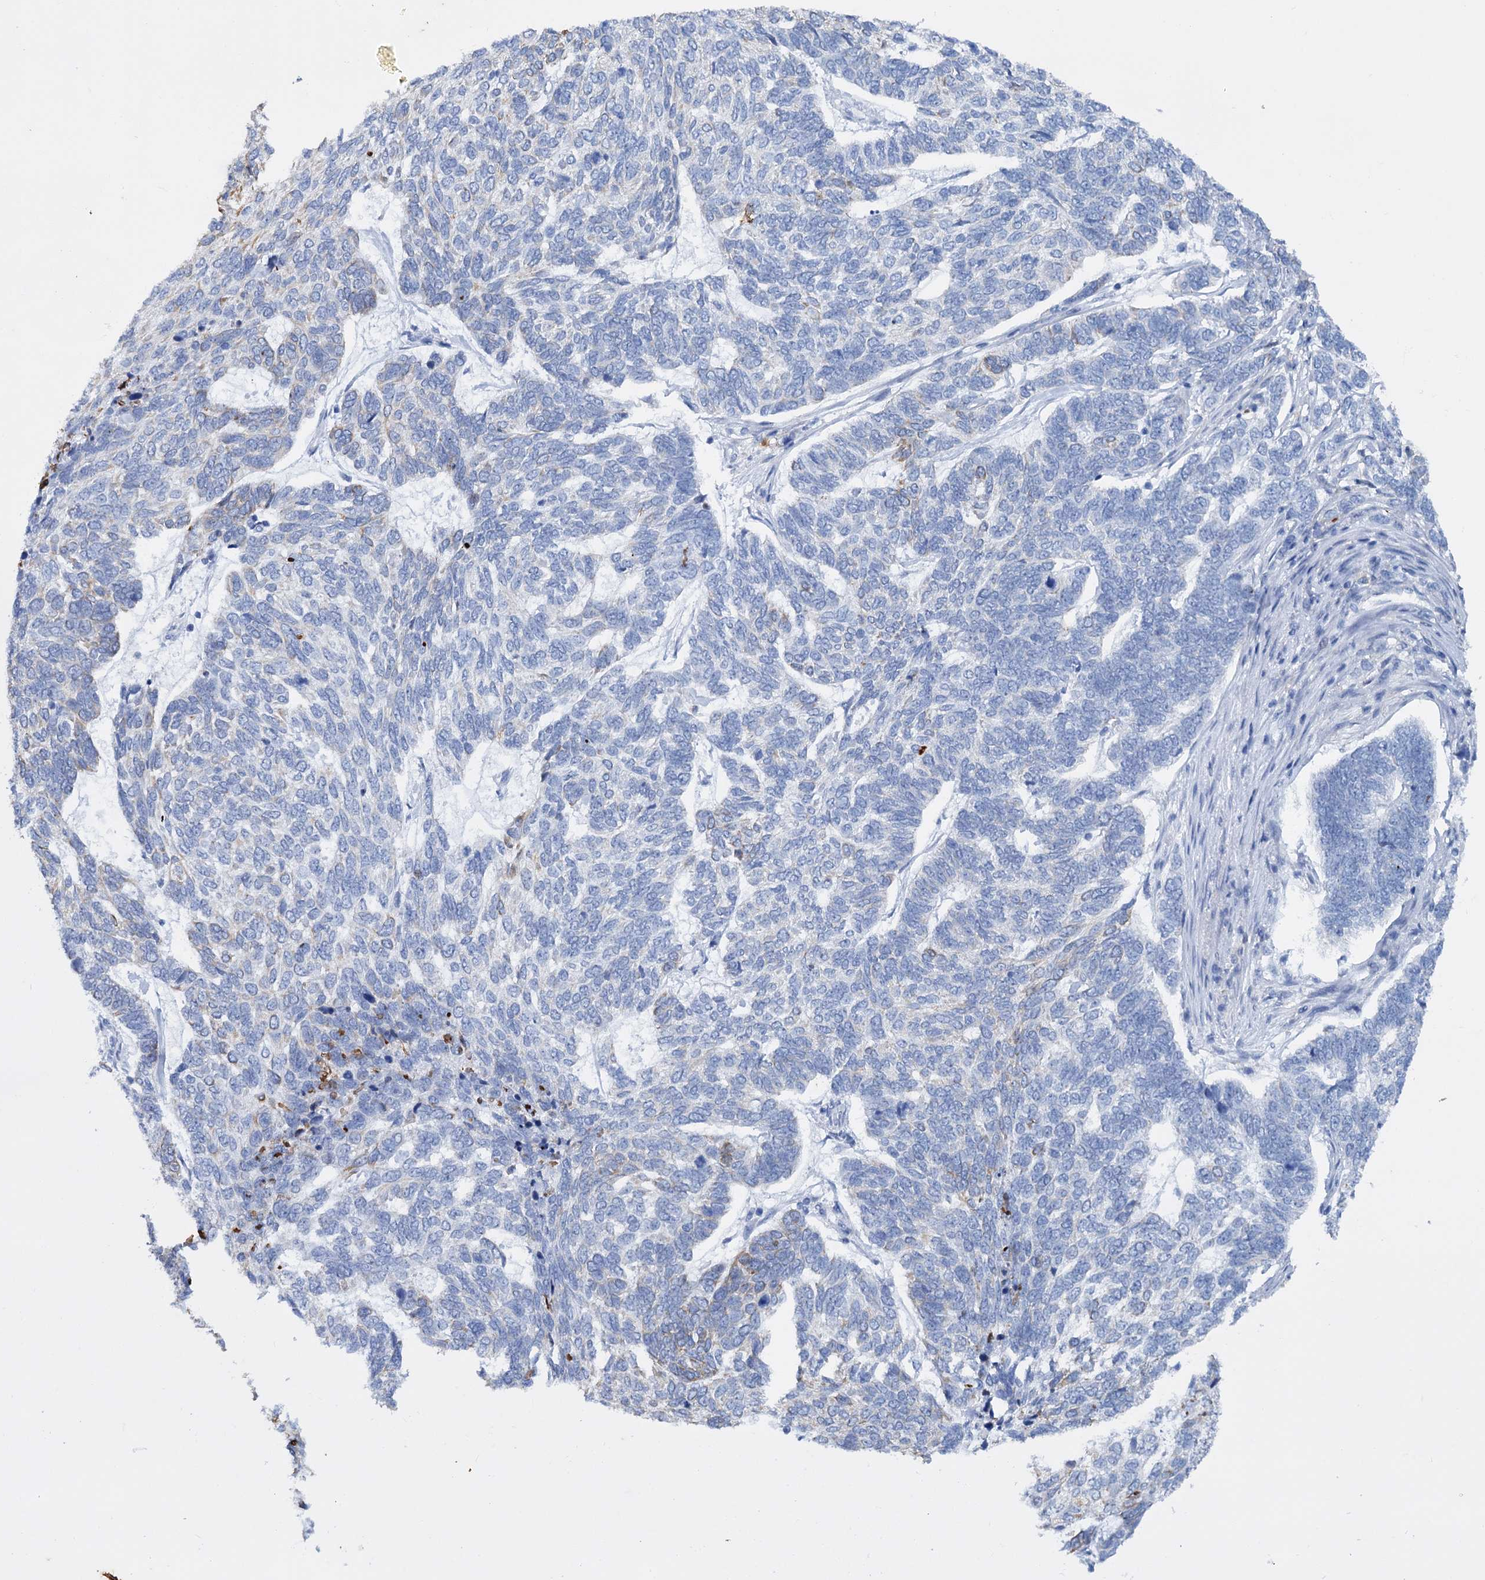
{"staining": {"intensity": "weak", "quantity": "<25%", "location": "cytoplasmic/membranous"}, "tissue": "skin cancer", "cell_type": "Tumor cells", "image_type": "cancer", "snomed": [{"axis": "morphology", "description": "Basal cell carcinoma"}, {"axis": "topography", "description": "Skin"}], "caption": "Tumor cells show no significant staining in skin cancer.", "gene": "FAAP20", "patient": {"sex": "female", "age": 65}}